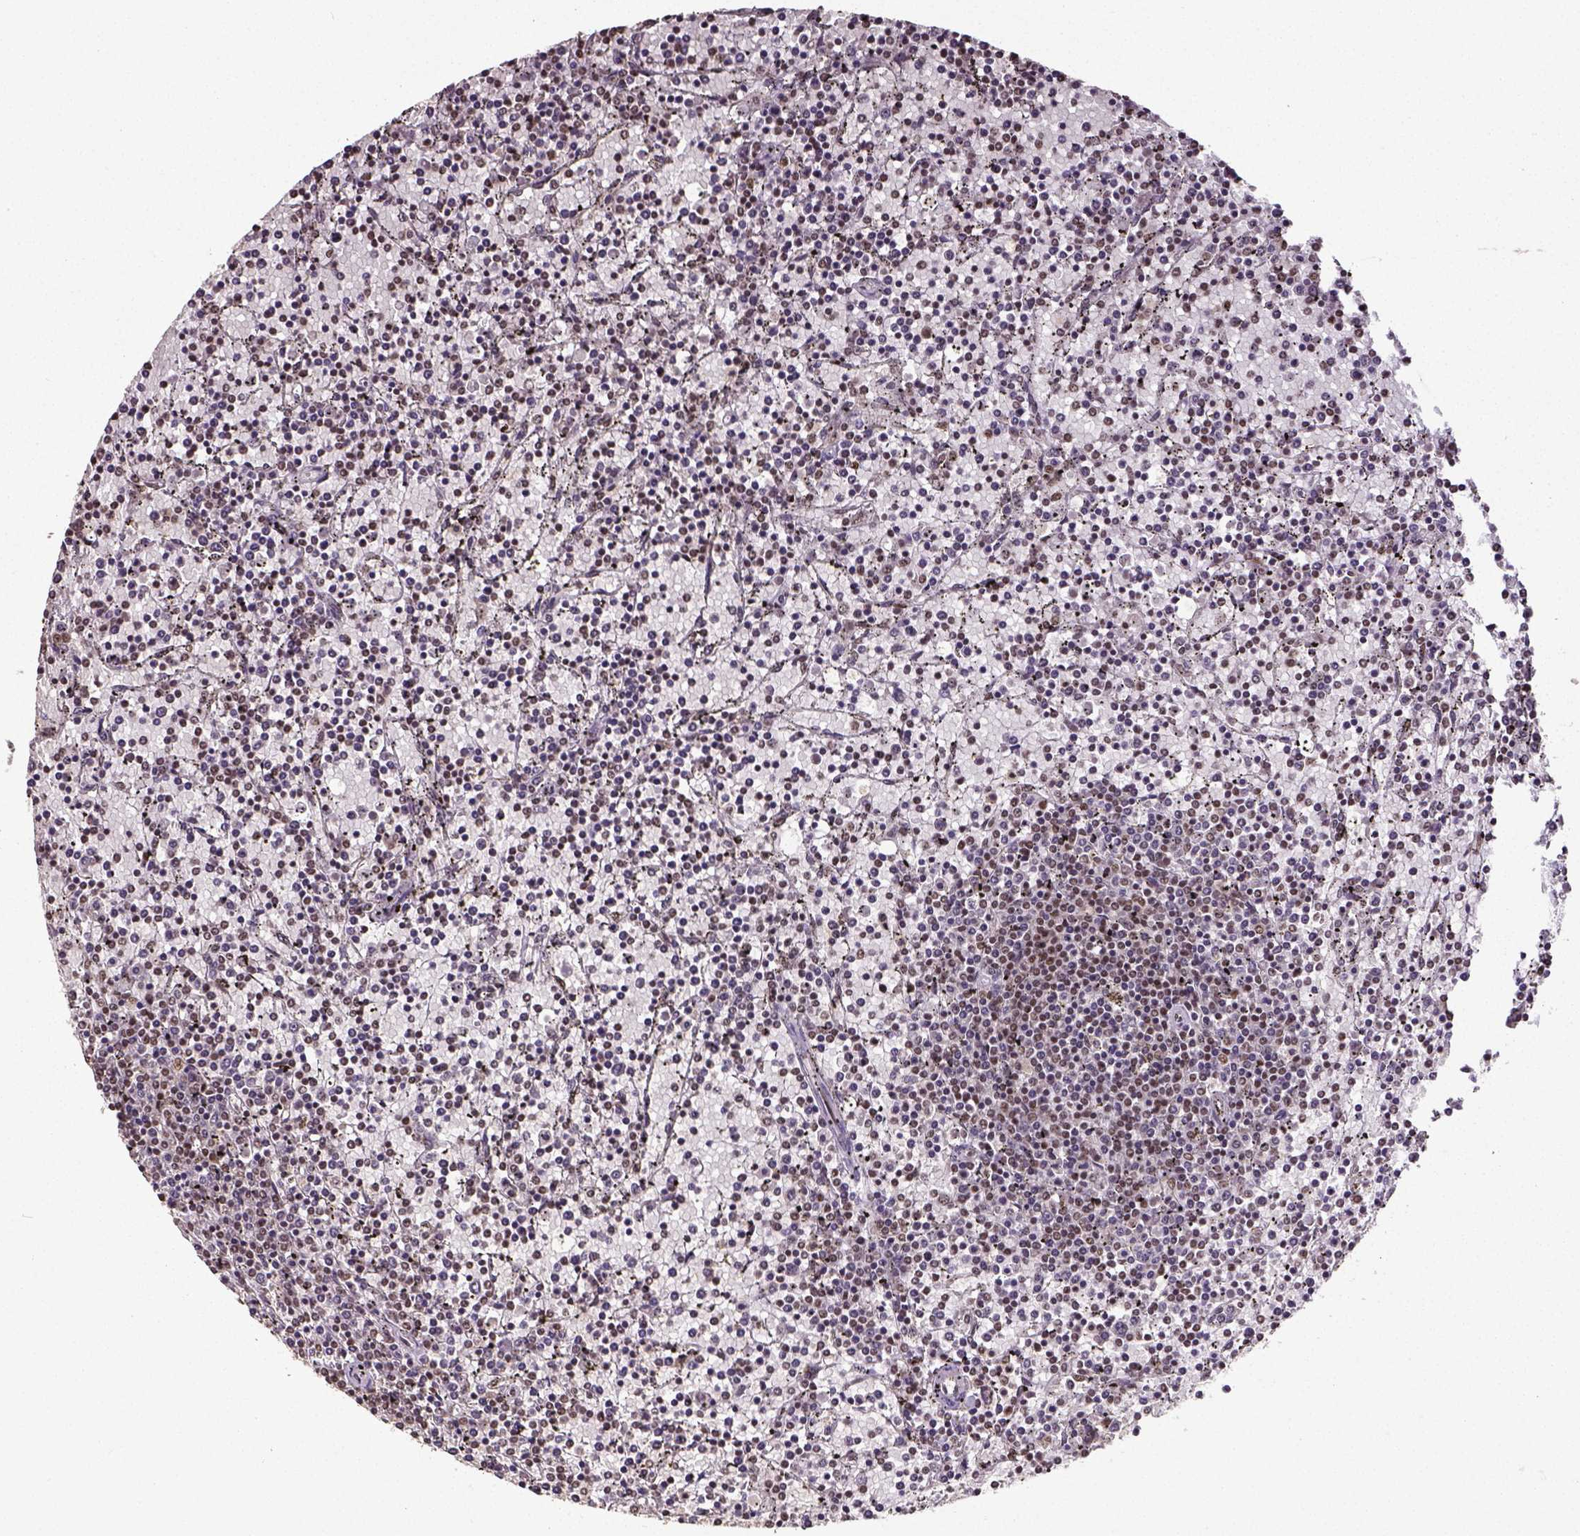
{"staining": {"intensity": "moderate", "quantity": "25%-75%", "location": "nuclear"}, "tissue": "lymphoma", "cell_type": "Tumor cells", "image_type": "cancer", "snomed": [{"axis": "morphology", "description": "Malignant lymphoma, non-Hodgkin's type, Low grade"}, {"axis": "topography", "description": "Spleen"}], "caption": "A photomicrograph of human malignant lymphoma, non-Hodgkin's type (low-grade) stained for a protein exhibits moderate nuclear brown staining in tumor cells.", "gene": "ATRX", "patient": {"sex": "female", "age": 77}}